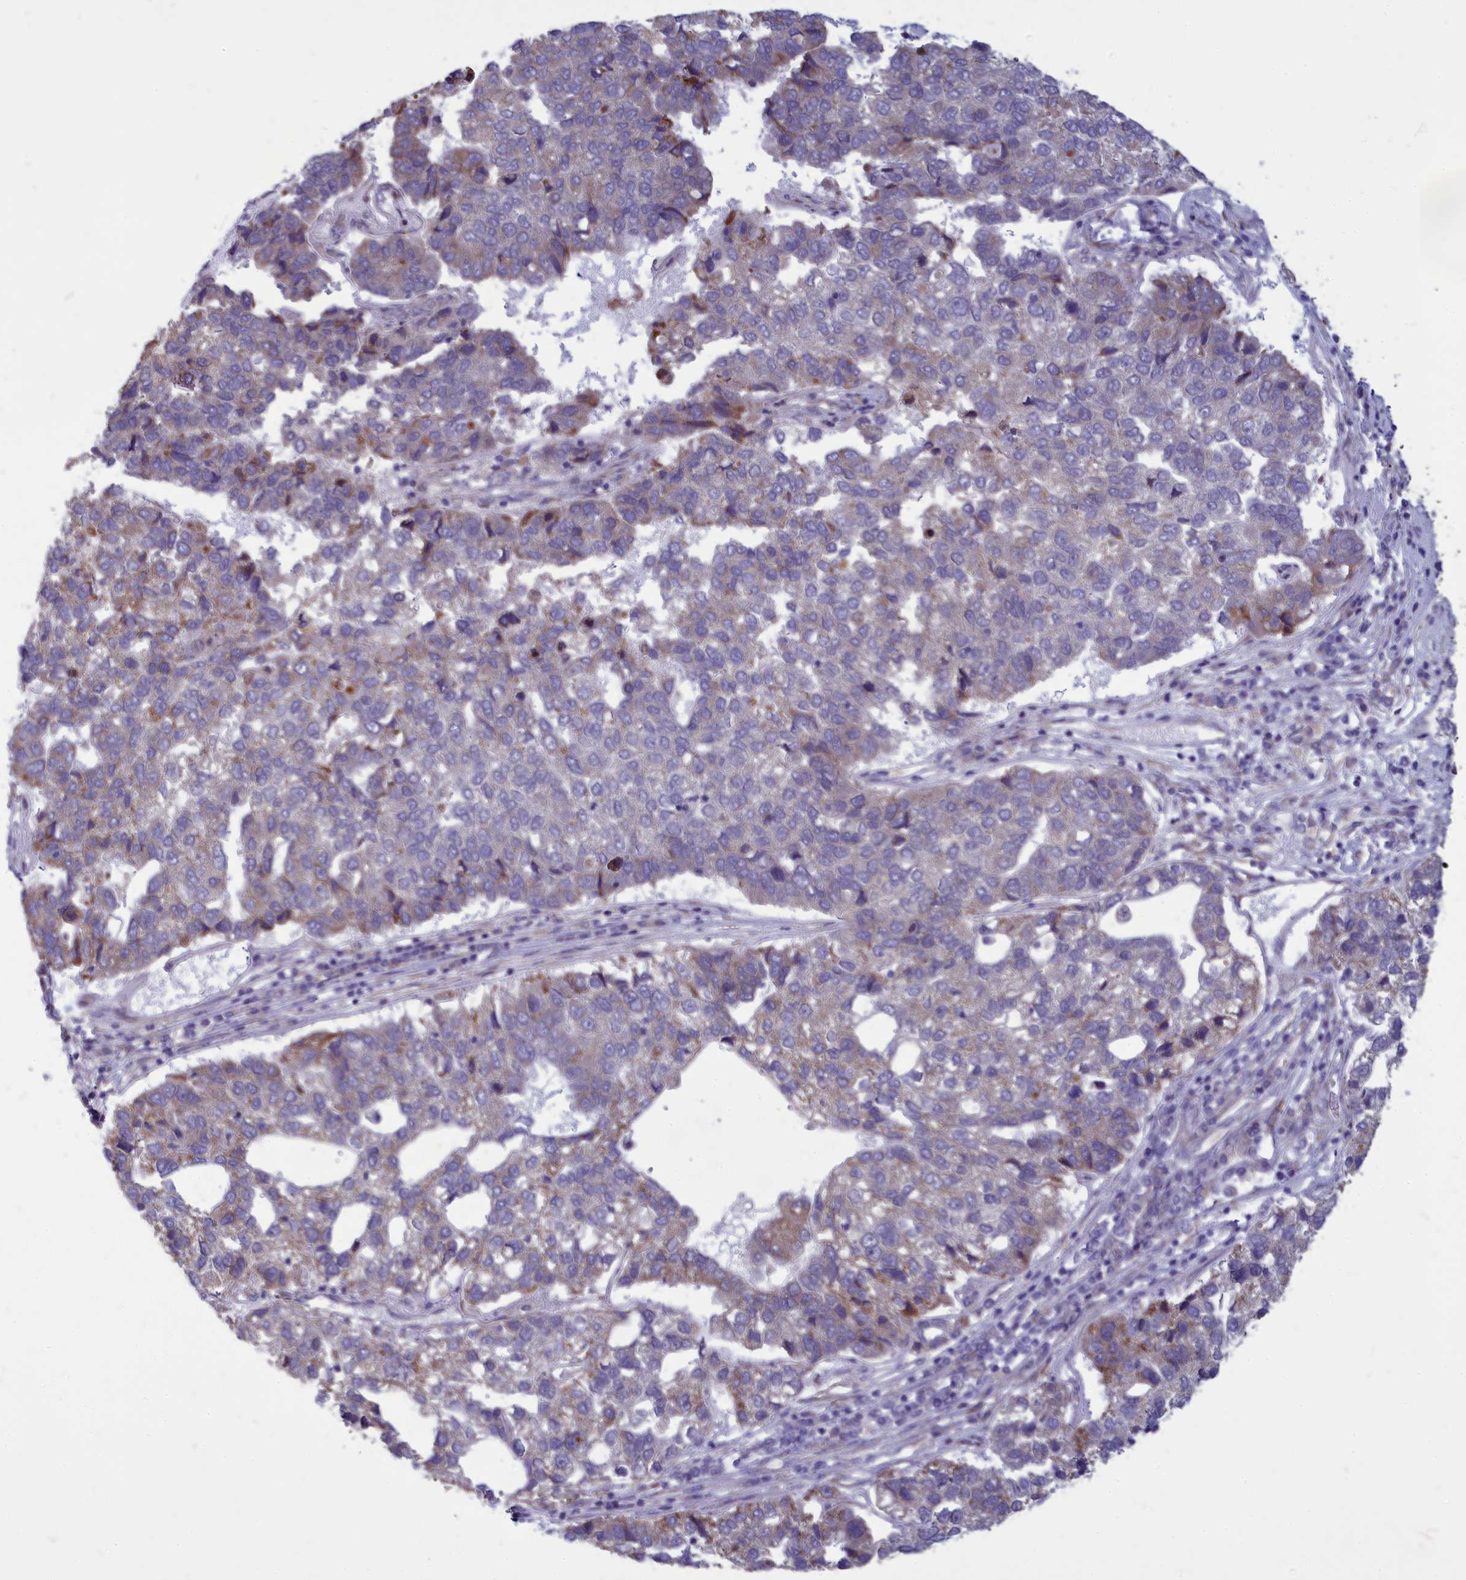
{"staining": {"intensity": "weak", "quantity": "25%-75%", "location": "cytoplasmic/membranous"}, "tissue": "pancreatic cancer", "cell_type": "Tumor cells", "image_type": "cancer", "snomed": [{"axis": "morphology", "description": "Adenocarcinoma, NOS"}, {"axis": "topography", "description": "Pancreas"}], "caption": "Immunohistochemistry (DAB) staining of pancreatic cancer exhibits weak cytoplasmic/membranous protein staining in approximately 25%-75% of tumor cells.", "gene": "CENATAC", "patient": {"sex": "female", "age": 61}}